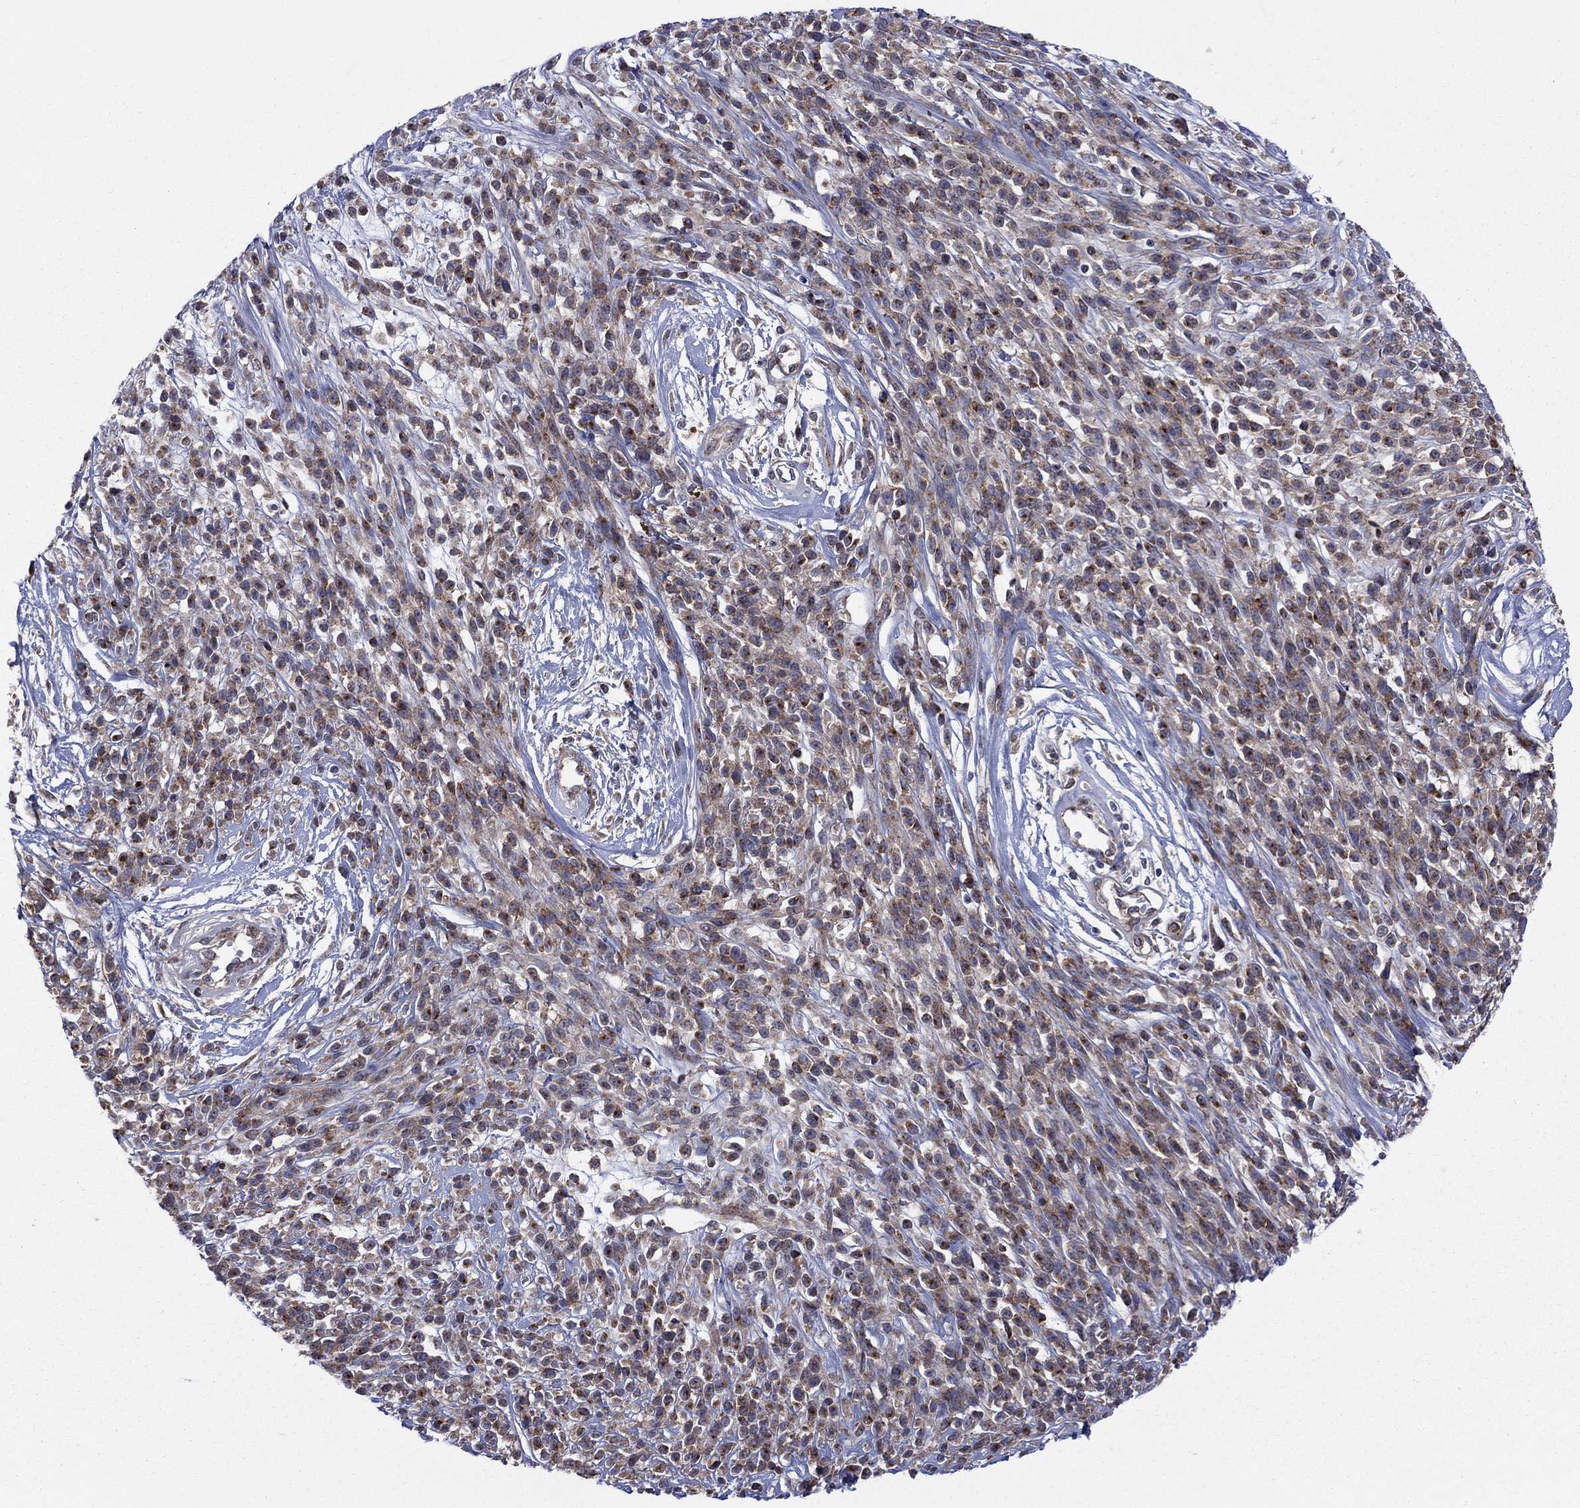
{"staining": {"intensity": "moderate", "quantity": "25%-75%", "location": "cytoplasmic/membranous"}, "tissue": "melanoma", "cell_type": "Tumor cells", "image_type": "cancer", "snomed": [{"axis": "morphology", "description": "Malignant melanoma, NOS"}, {"axis": "topography", "description": "Skin"}, {"axis": "topography", "description": "Skin of trunk"}], "caption": "Tumor cells reveal medium levels of moderate cytoplasmic/membranous positivity in approximately 25%-75% of cells in malignant melanoma.", "gene": "GPR155", "patient": {"sex": "male", "age": 74}}